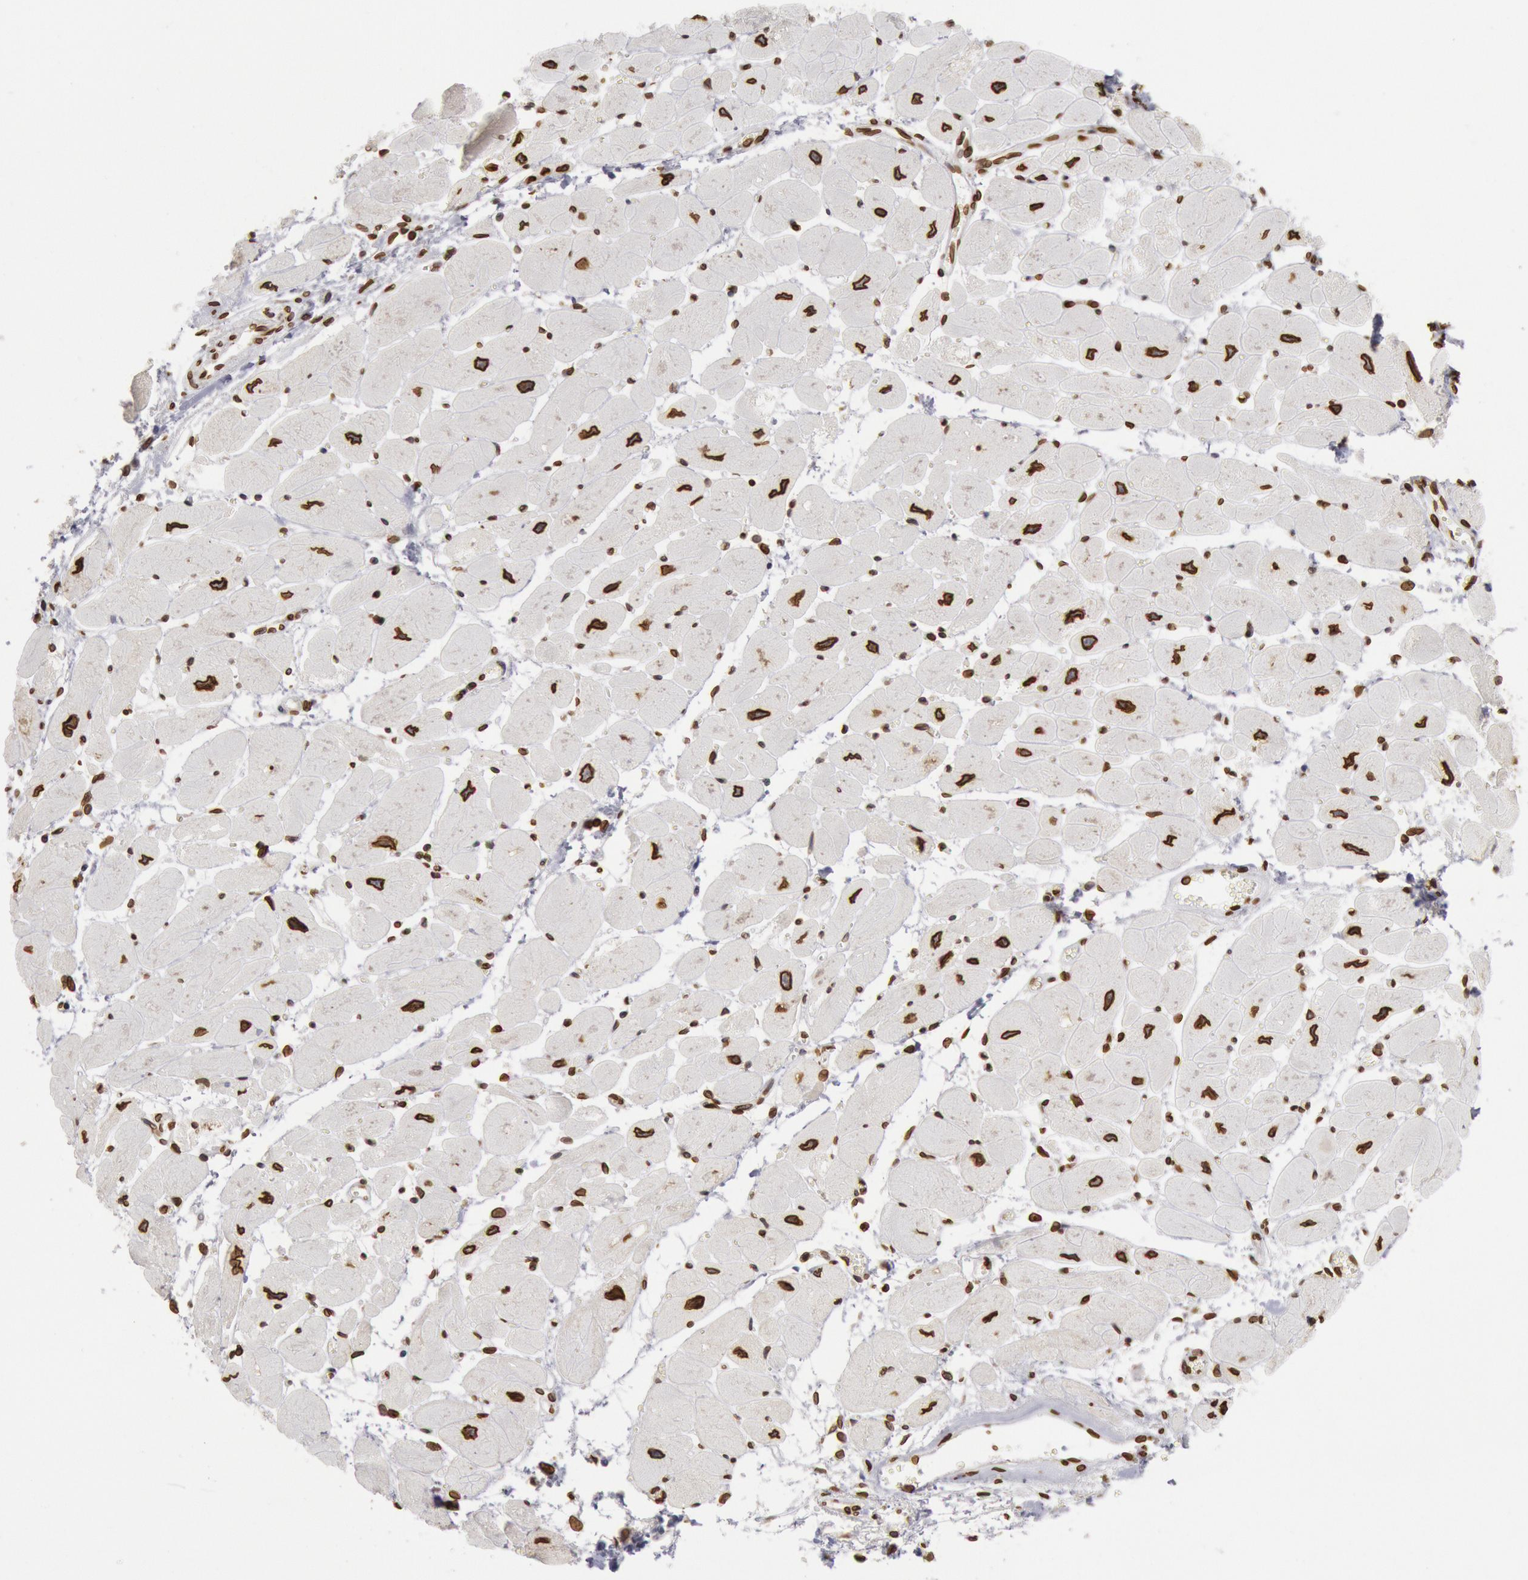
{"staining": {"intensity": "strong", "quantity": ">75%", "location": "nuclear"}, "tissue": "heart muscle", "cell_type": "Cardiomyocytes", "image_type": "normal", "snomed": [{"axis": "morphology", "description": "Normal tissue, NOS"}, {"axis": "topography", "description": "Heart"}], "caption": "A histopathology image of heart muscle stained for a protein shows strong nuclear brown staining in cardiomyocytes. (DAB (3,3'-diaminobenzidine) = brown stain, brightfield microscopy at high magnification).", "gene": "SUN2", "patient": {"sex": "female", "age": 54}}